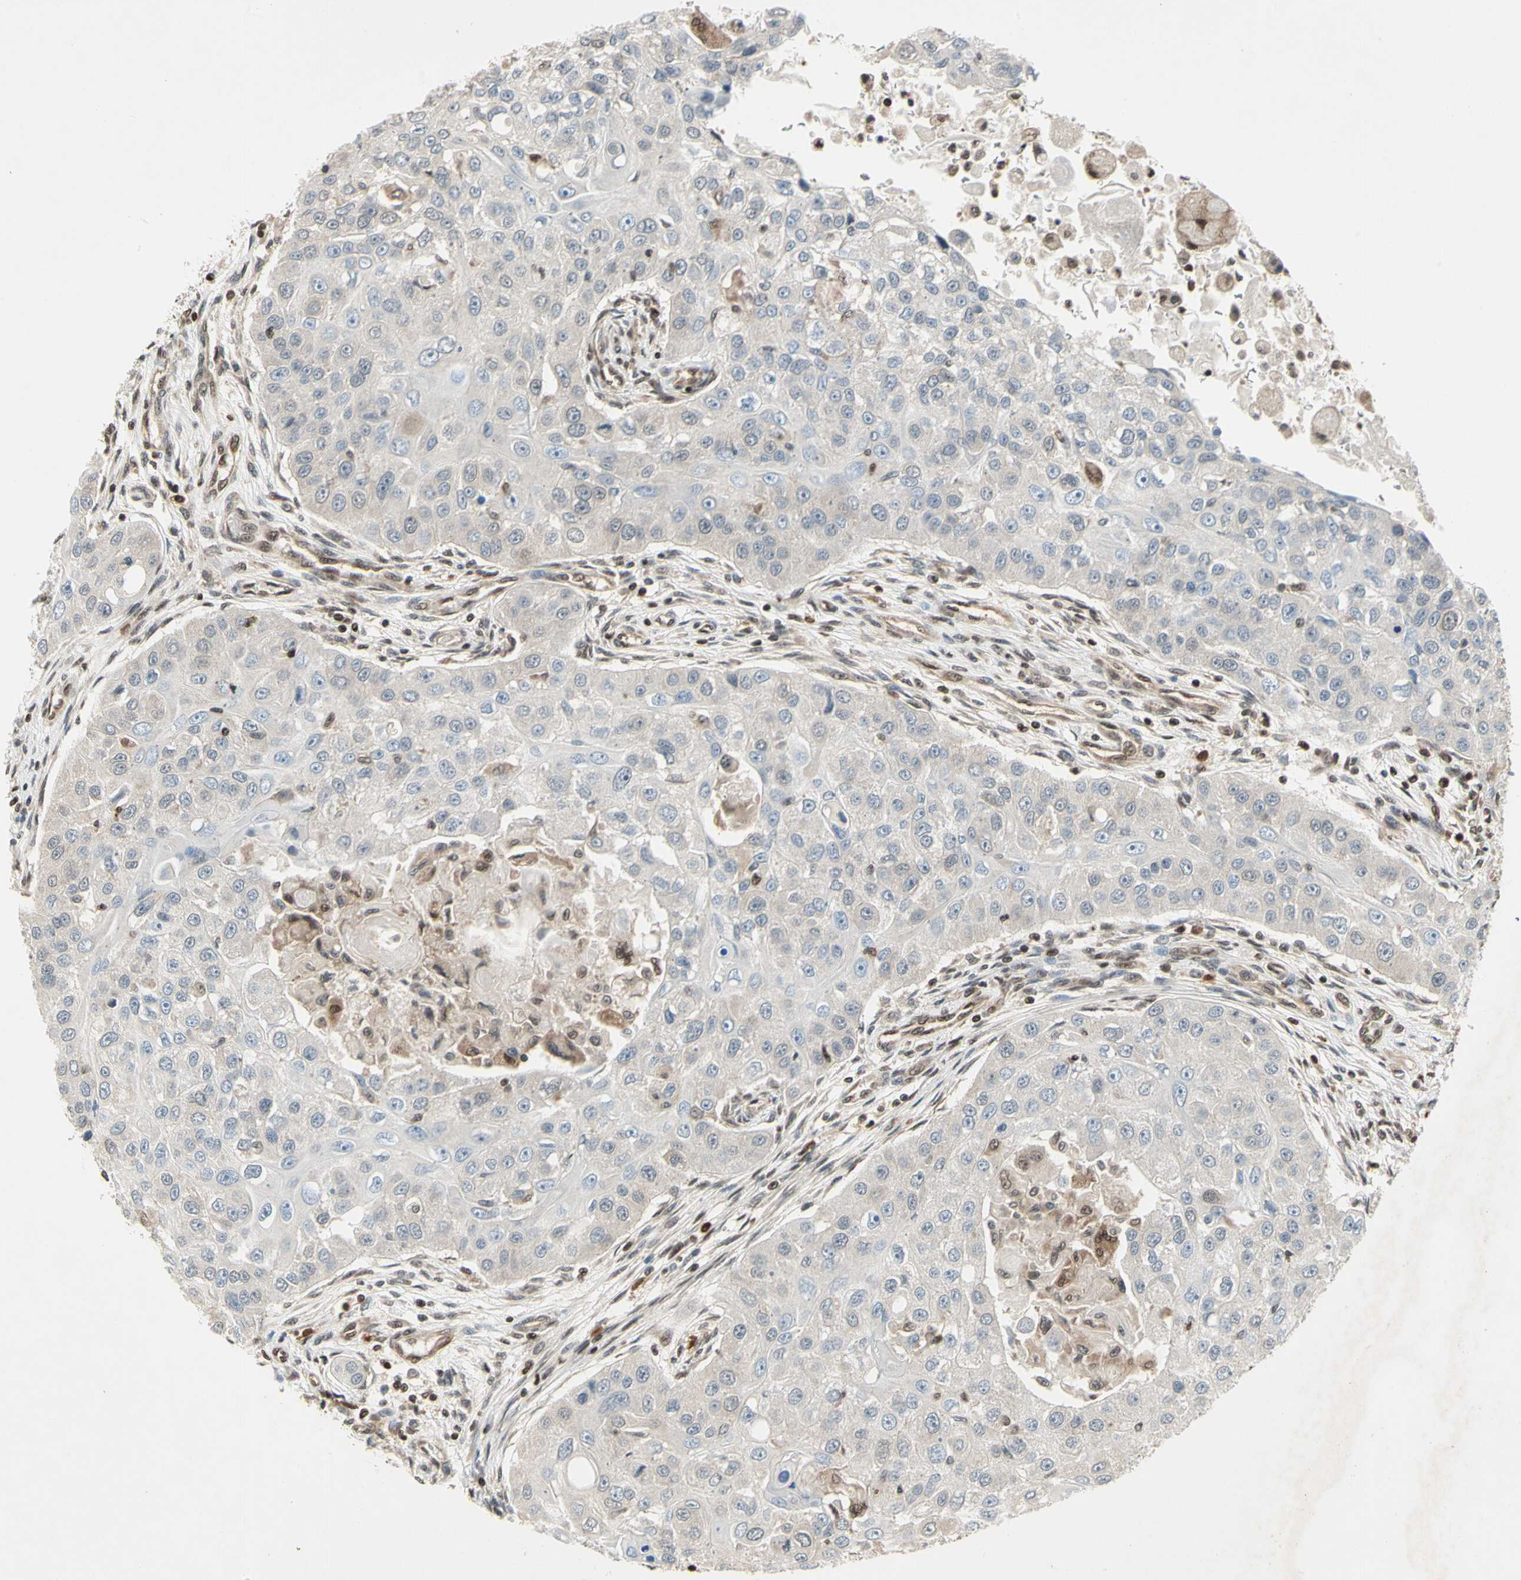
{"staining": {"intensity": "negative", "quantity": "none", "location": "none"}, "tissue": "head and neck cancer", "cell_type": "Tumor cells", "image_type": "cancer", "snomed": [{"axis": "morphology", "description": "Normal tissue, NOS"}, {"axis": "morphology", "description": "Squamous cell carcinoma, NOS"}, {"axis": "topography", "description": "Skeletal muscle"}, {"axis": "topography", "description": "Head-Neck"}], "caption": "An image of head and neck cancer stained for a protein exhibits no brown staining in tumor cells.", "gene": "GSR", "patient": {"sex": "male", "age": 51}}